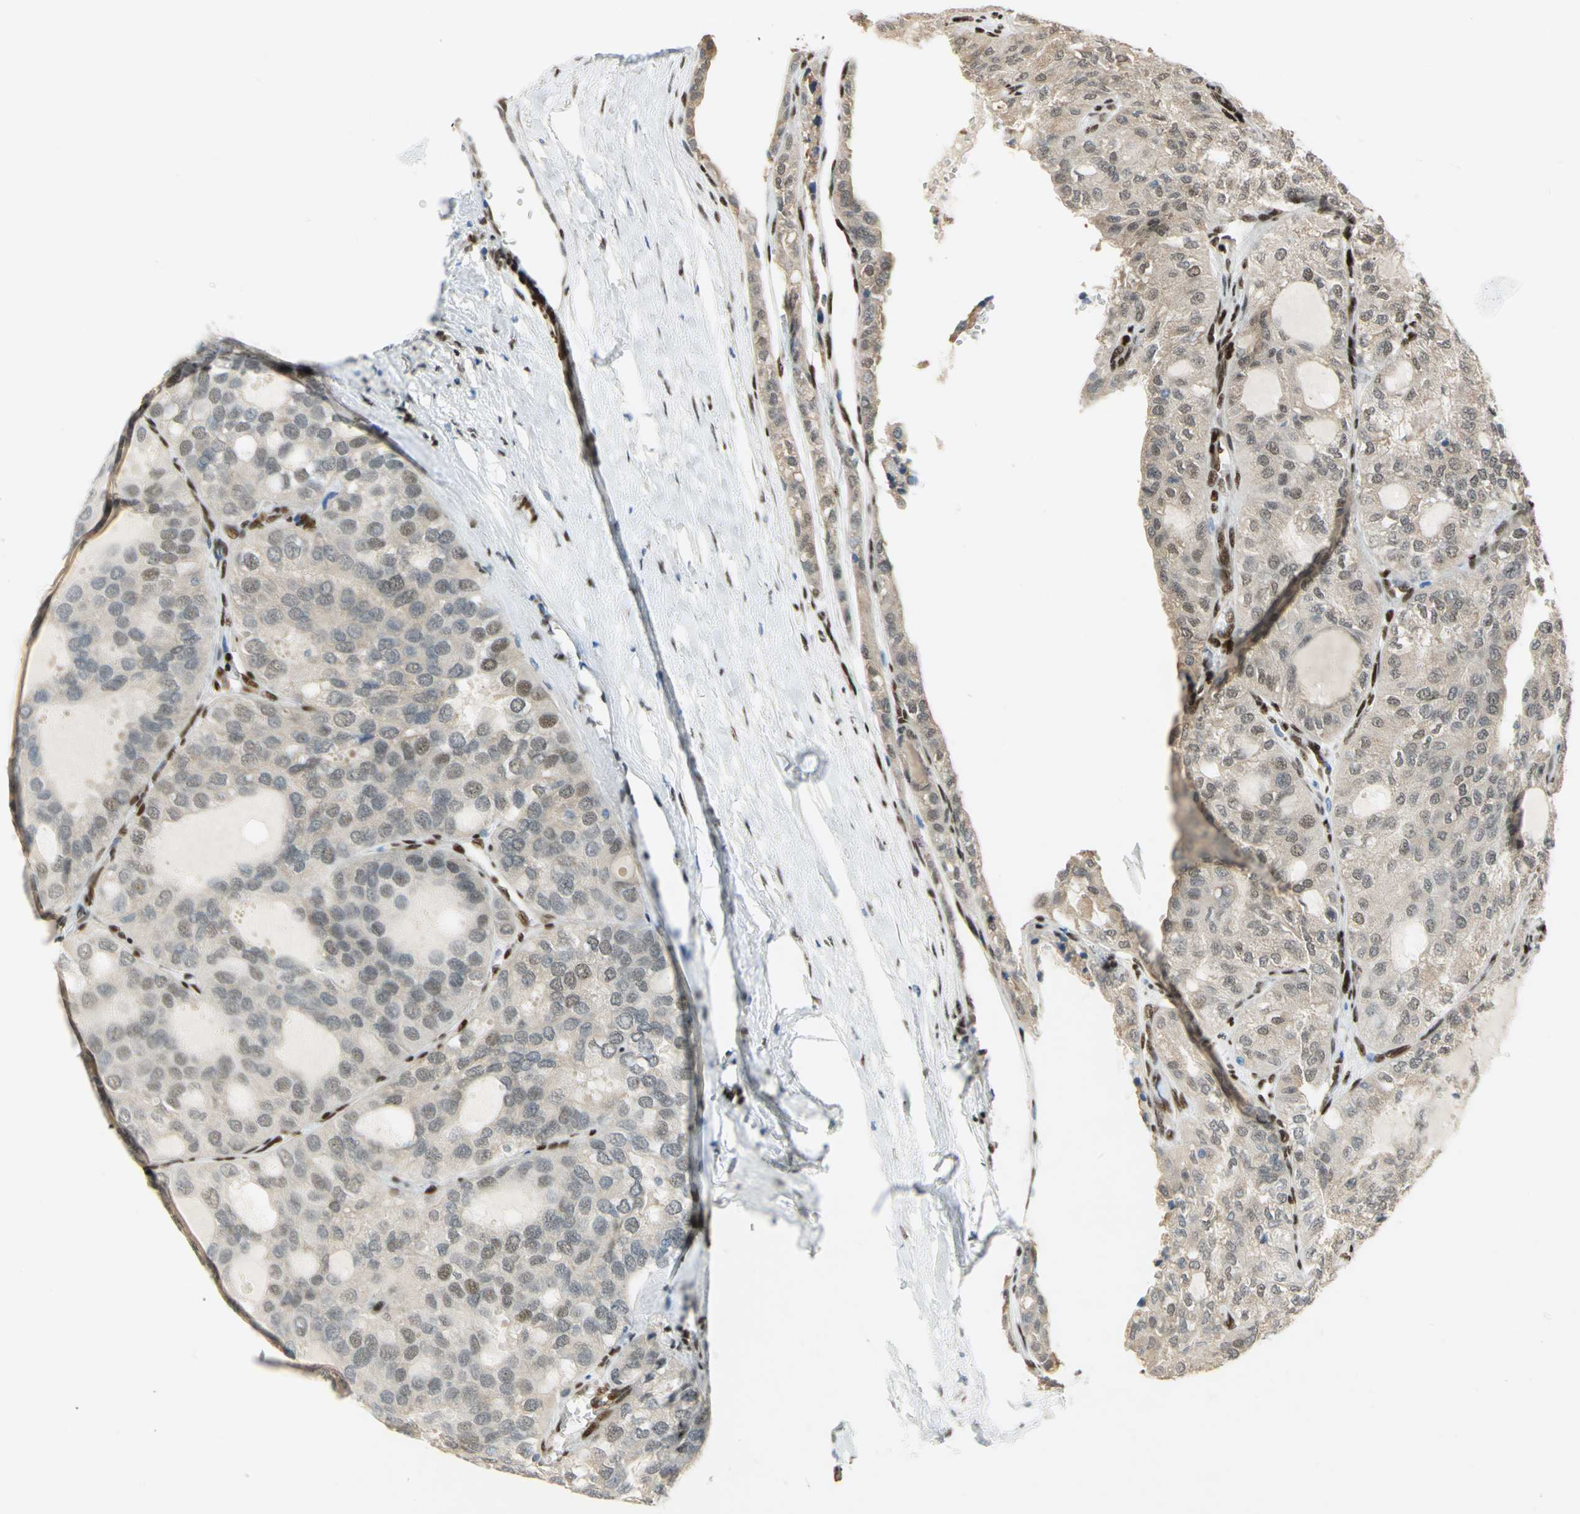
{"staining": {"intensity": "weak", "quantity": "25%-75%", "location": "cytoplasmic/membranous,nuclear"}, "tissue": "thyroid cancer", "cell_type": "Tumor cells", "image_type": "cancer", "snomed": [{"axis": "morphology", "description": "Follicular adenoma carcinoma, NOS"}, {"axis": "topography", "description": "Thyroid gland"}], "caption": "Thyroid cancer stained for a protein (brown) exhibits weak cytoplasmic/membranous and nuclear positive positivity in approximately 25%-75% of tumor cells.", "gene": "RBFOX2", "patient": {"sex": "male", "age": 75}}